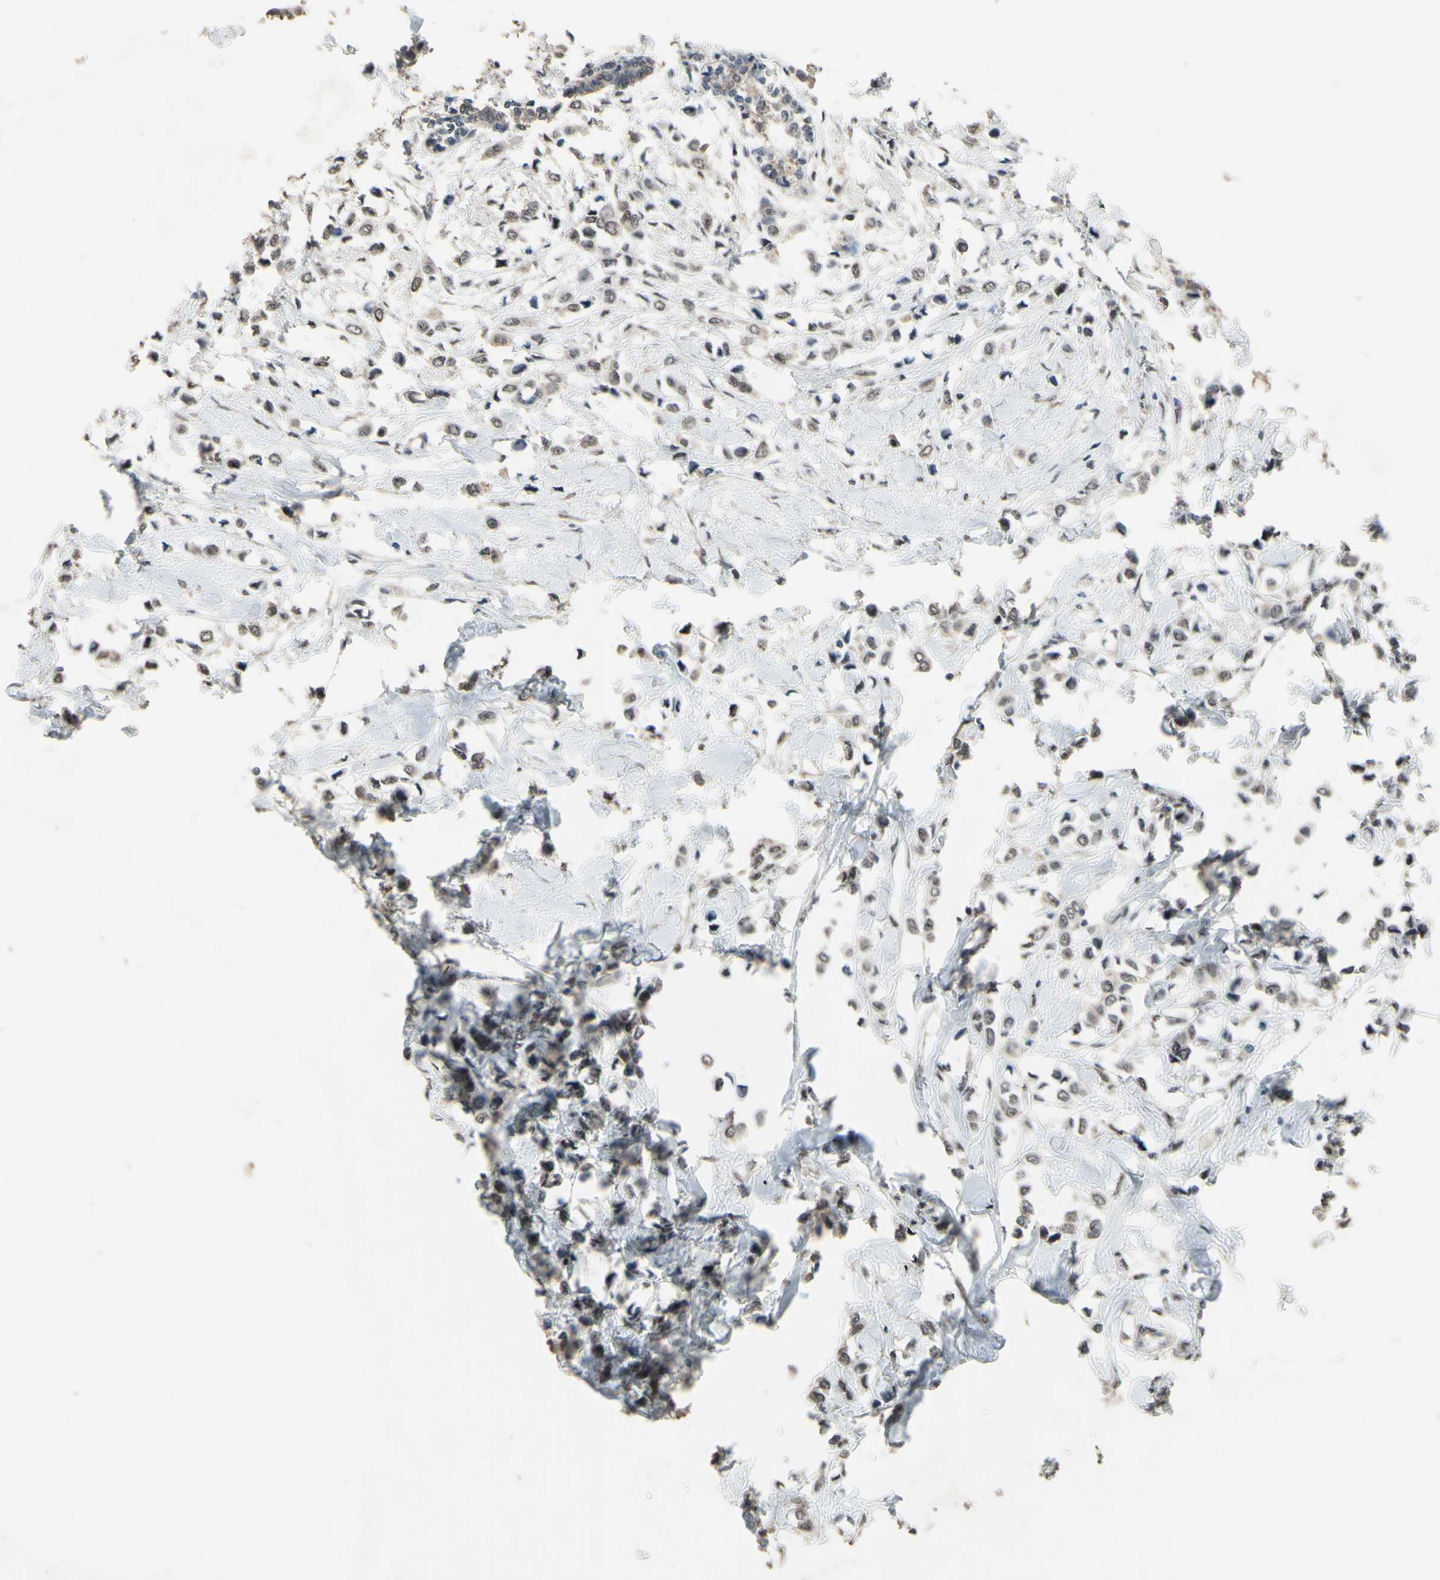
{"staining": {"intensity": "weak", "quantity": ">75%", "location": "cytoplasmic/membranous,nuclear"}, "tissue": "breast cancer", "cell_type": "Tumor cells", "image_type": "cancer", "snomed": [{"axis": "morphology", "description": "Lobular carcinoma"}, {"axis": "topography", "description": "Breast"}], "caption": "DAB (3,3'-diaminobenzidine) immunohistochemical staining of breast cancer displays weak cytoplasmic/membranous and nuclear protein positivity in approximately >75% of tumor cells.", "gene": "ZNF174", "patient": {"sex": "female", "age": 51}}